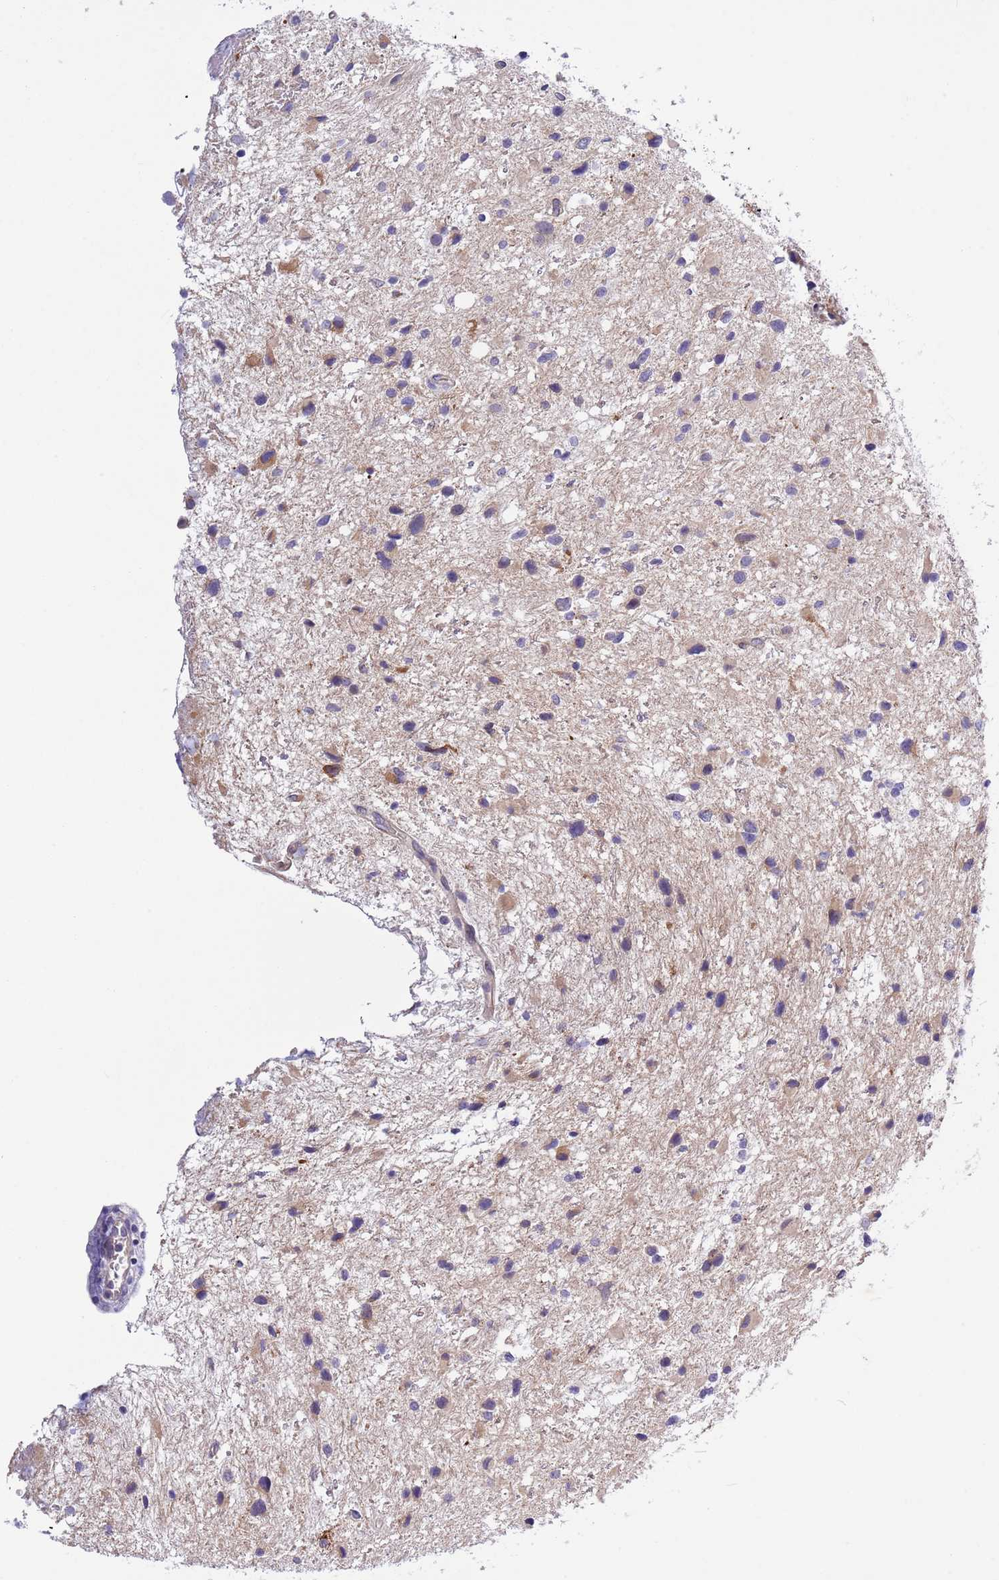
{"staining": {"intensity": "weak", "quantity": "<25%", "location": "cytoplasmic/membranous"}, "tissue": "glioma", "cell_type": "Tumor cells", "image_type": "cancer", "snomed": [{"axis": "morphology", "description": "Glioma, malignant, Low grade"}, {"axis": "topography", "description": "Brain"}], "caption": "IHC image of neoplastic tissue: human malignant low-grade glioma stained with DAB demonstrates no significant protein positivity in tumor cells.", "gene": "NET1", "patient": {"sex": "female", "age": 32}}